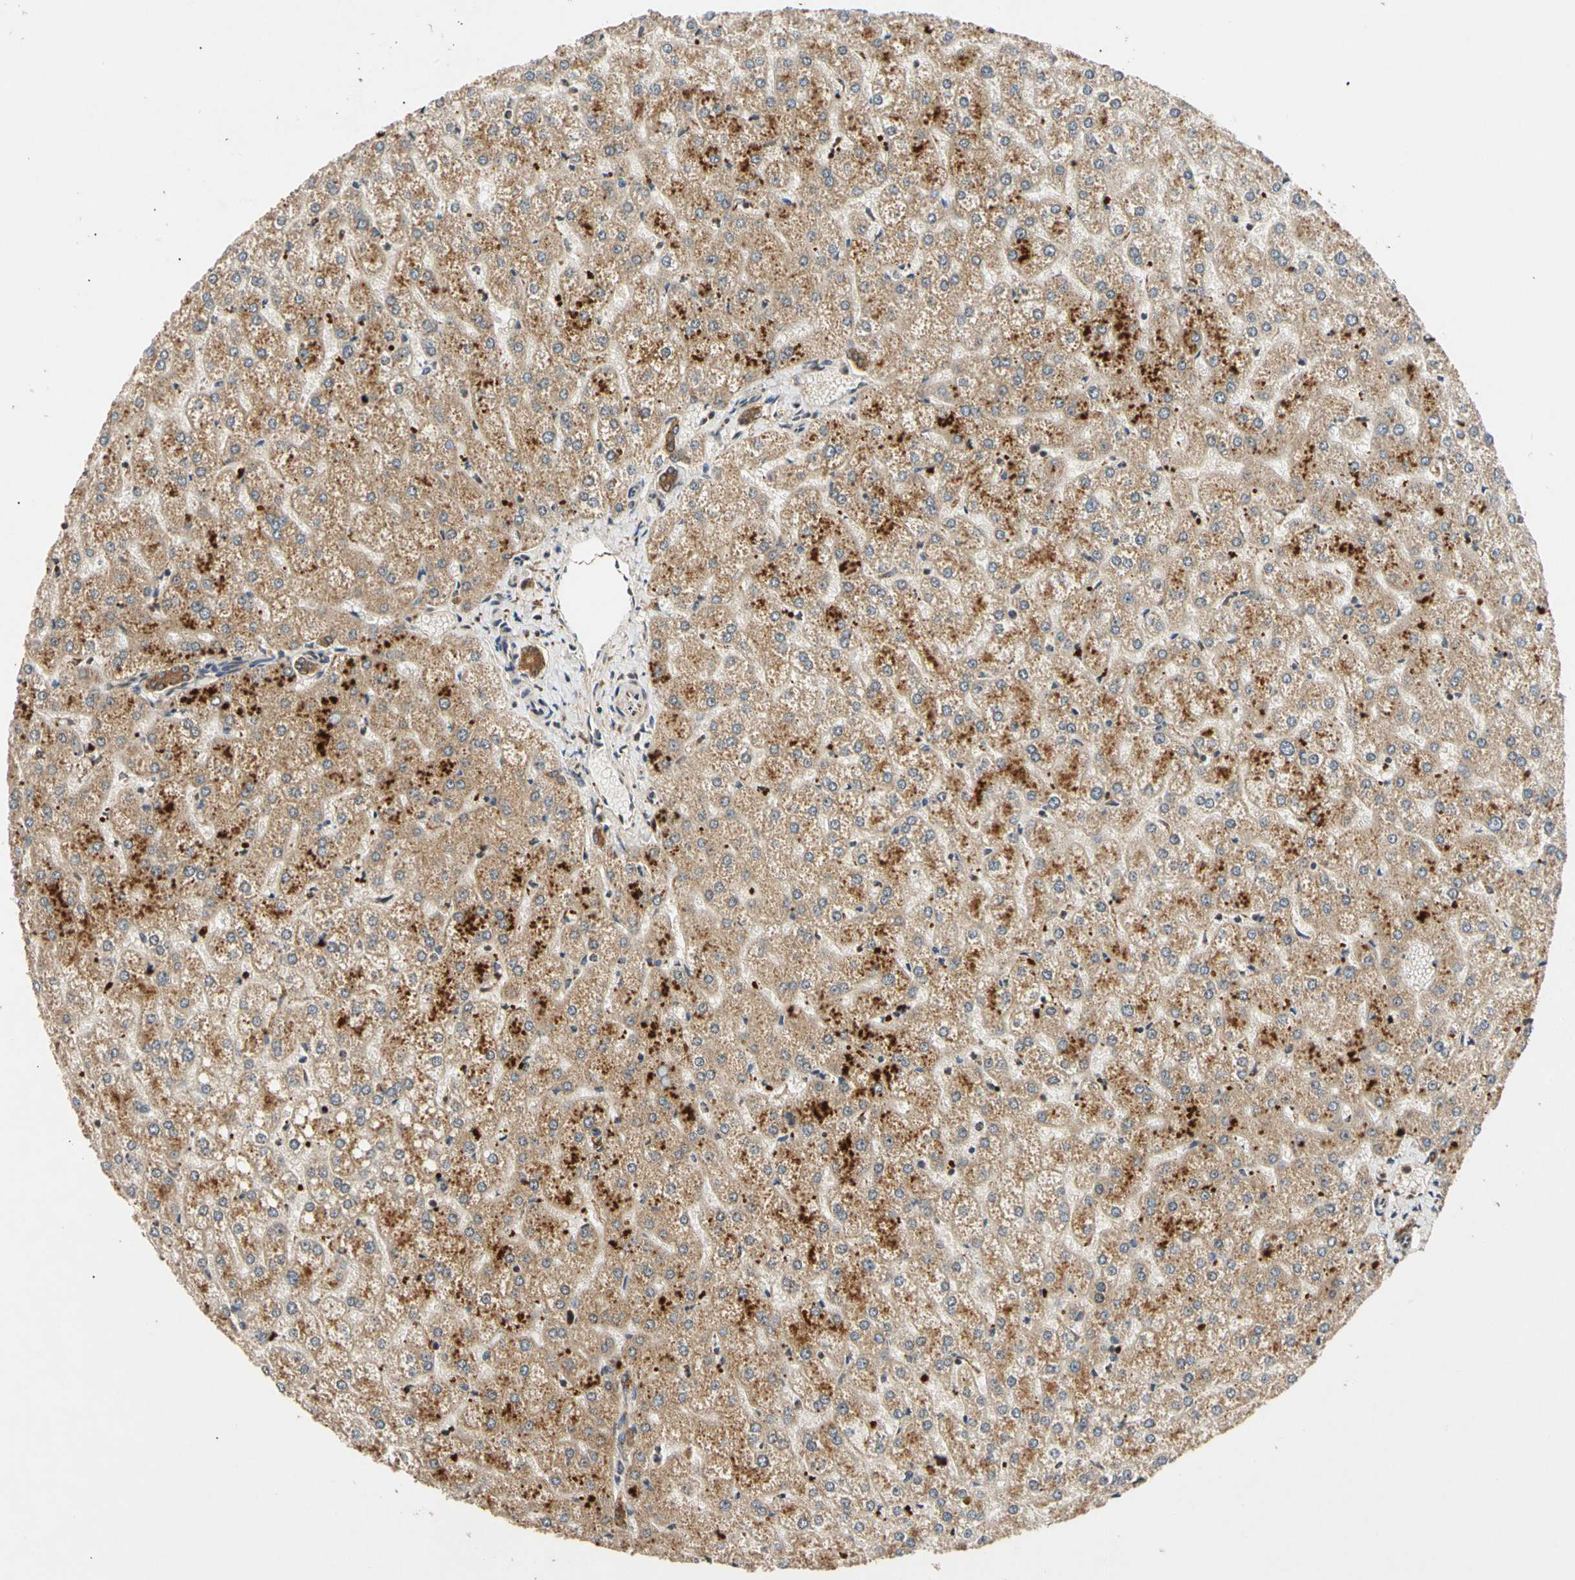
{"staining": {"intensity": "strong", "quantity": ">75%", "location": "cytoplasmic/membranous"}, "tissue": "liver", "cell_type": "Cholangiocytes", "image_type": "normal", "snomed": [{"axis": "morphology", "description": "Normal tissue, NOS"}, {"axis": "topography", "description": "Liver"}], "caption": "Immunohistochemical staining of unremarkable human liver displays high levels of strong cytoplasmic/membranous expression in about >75% of cholangiocytes. The protein of interest is stained brown, and the nuclei are stained in blue (DAB IHC with brightfield microscopy, high magnification).", "gene": "MRPS22", "patient": {"sex": "female", "age": 32}}